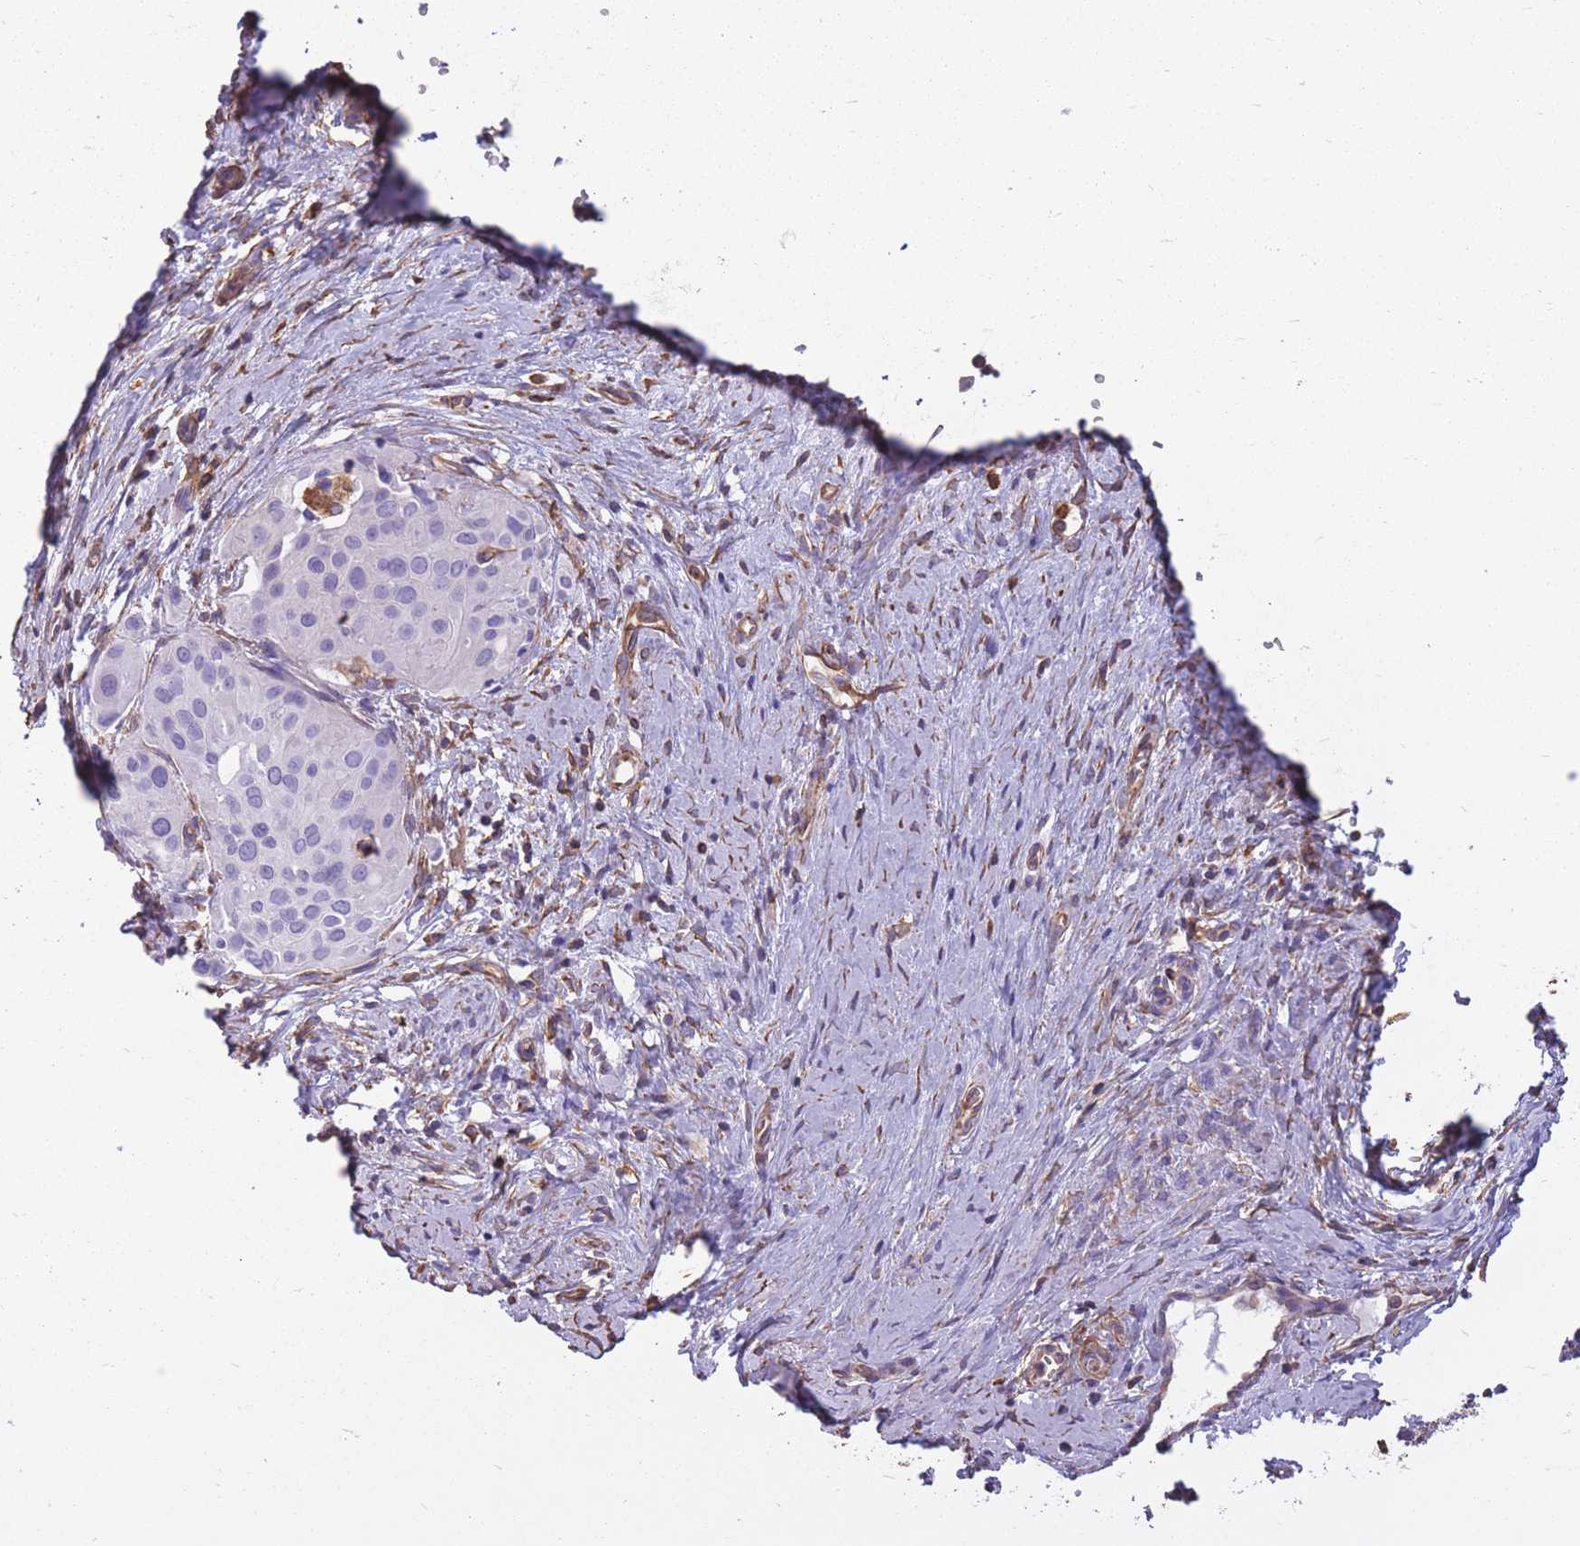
{"staining": {"intensity": "negative", "quantity": "none", "location": "none"}, "tissue": "cervical cancer", "cell_type": "Tumor cells", "image_type": "cancer", "snomed": [{"axis": "morphology", "description": "Squamous cell carcinoma, NOS"}, {"axis": "topography", "description": "Cervix"}], "caption": "Immunohistochemistry photomicrograph of human cervical cancer stained for a protein (brown), which demonstrates no positivity in tumor cells.", "gene": "ADD1", "patient": {"sex": "female", "age": 44}}